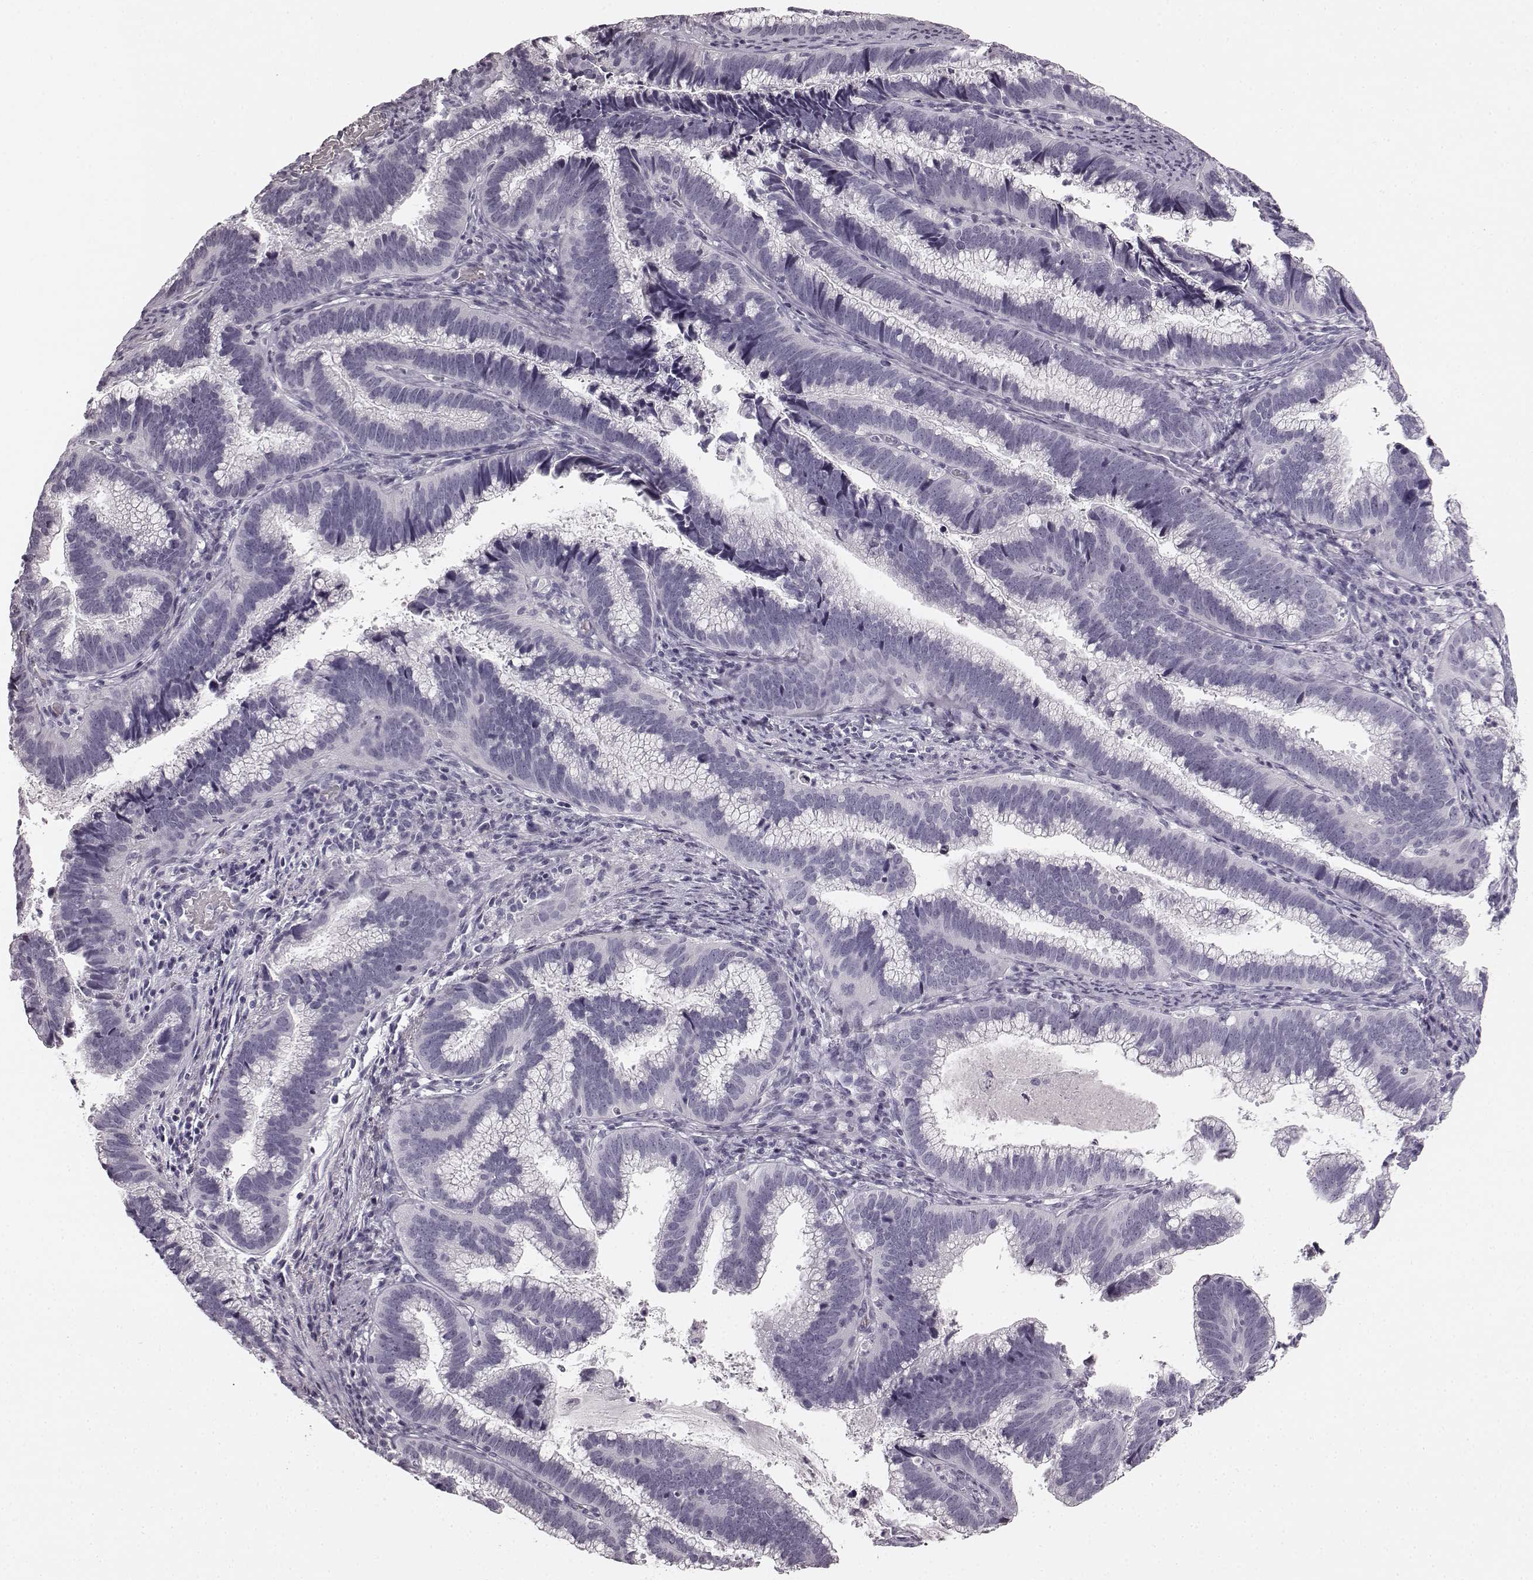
{"staining": {"intensity": "negative", "quantity": "none", "location": "none"}, "tissue": "cervical cancer", "cell_type": "Tumor cells", "image_type": "cancer", "snomed": [{"axis": "morphology", "description": "Adenocarcinoma, NOS"}, {"axis": "topography", "description": "Cervix"}], "caption": "There is no significant staining in tumor cells of cervical cancer.", "gene": "TMPRSS15", "patient": {"sex": "female", "age": 61}}